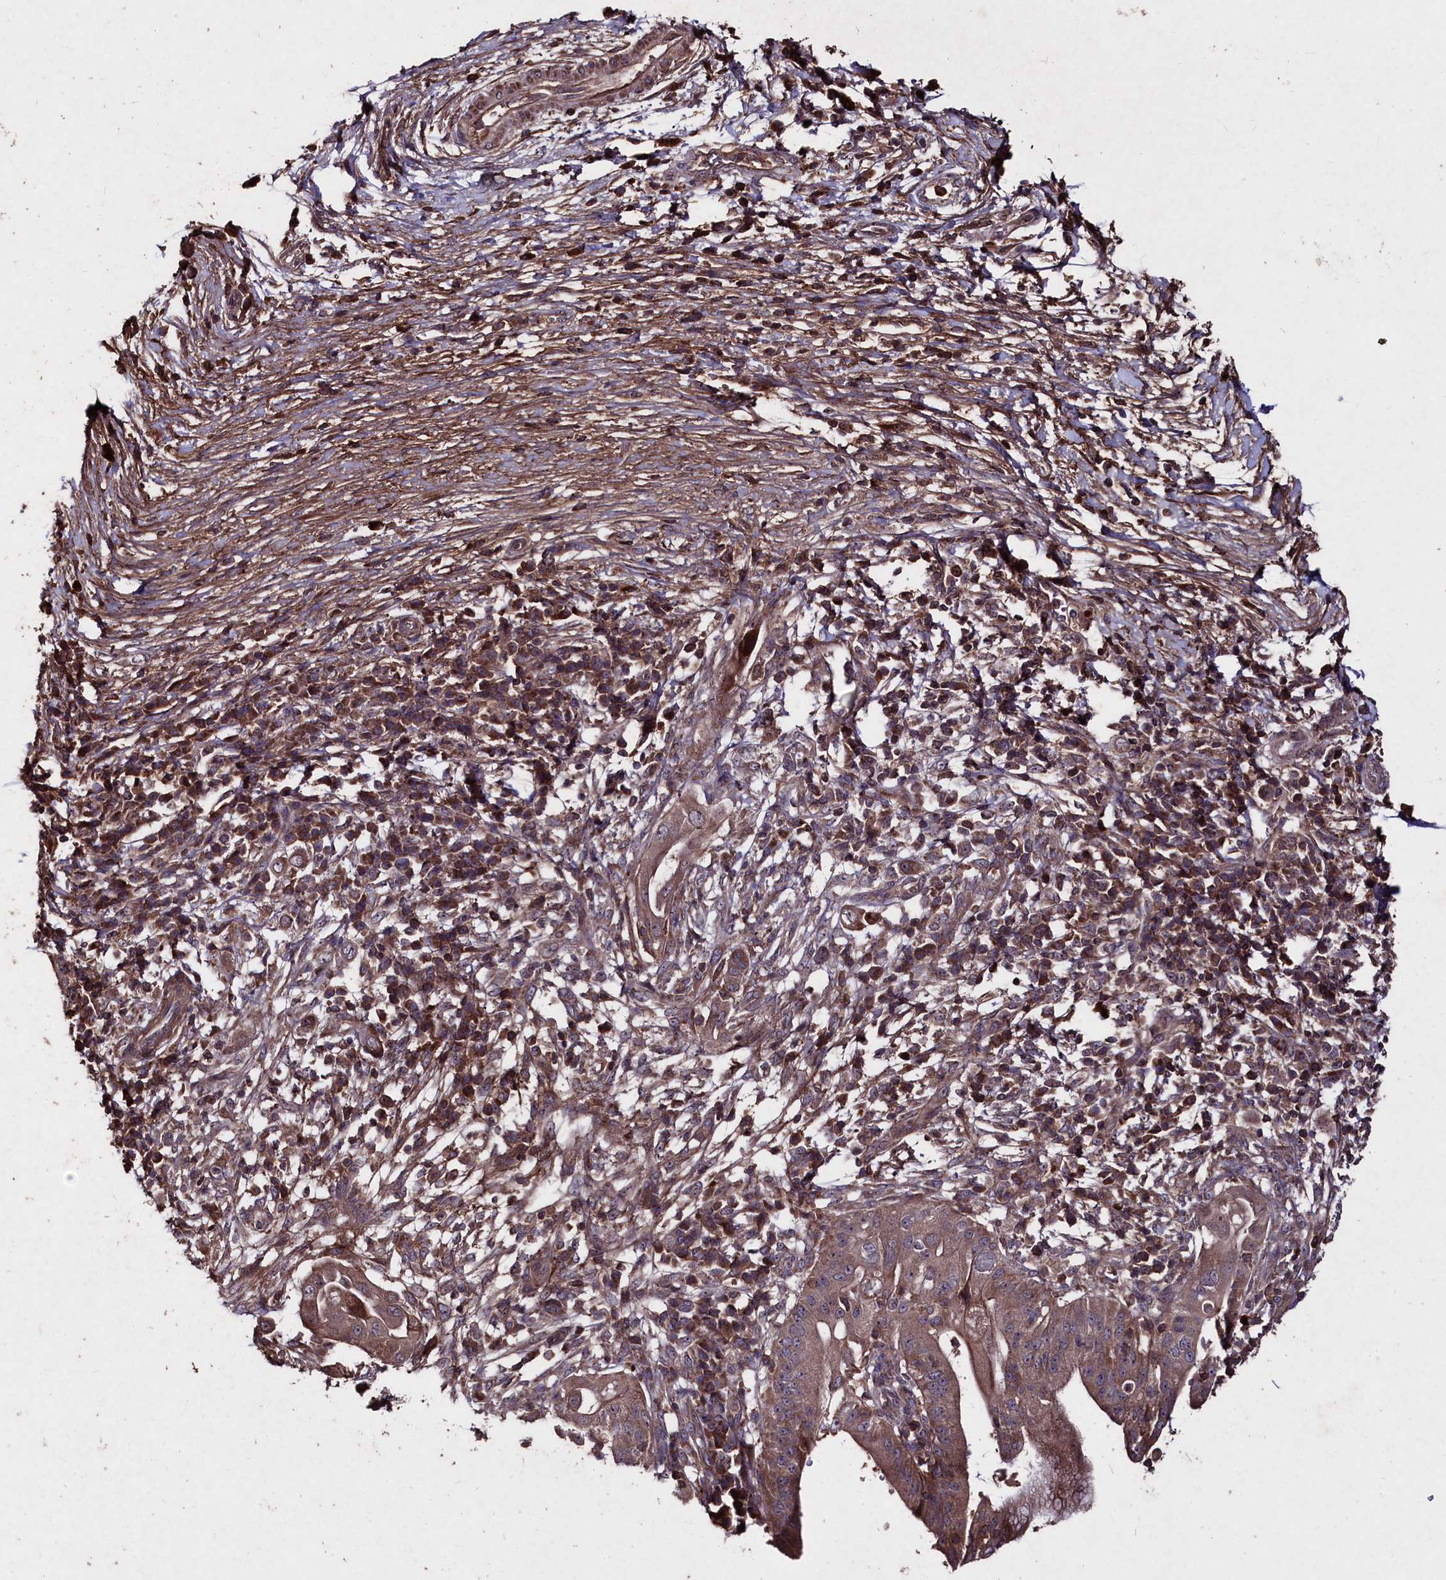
{"staining": {"intensity": "moderate", "quantity": ">75%", "location": "cytoplasmic/membranous"}, "tissue": "pancreatic cancer", "cell_type": "Tumor cells", "image_type": "cancer", "snomed": [{"axis": "morphology", "description": "Adenocarcinoma, NOS"}, {"axis": "topography", "description": "Pancreas"}], "caption": "IHC micrograph of neoplastic tissue: human pancreatic adenocarcinoma stained using immunohistochemistry (IHC) shows medium levels of moderate protein expression localized specifically in the cytoplasmic/membranous of tumor cells, appearing as a cytoplasmic/membranous brown color.", "gene": "MYO1H", "patient": {"sex": "male", "age": 68}}